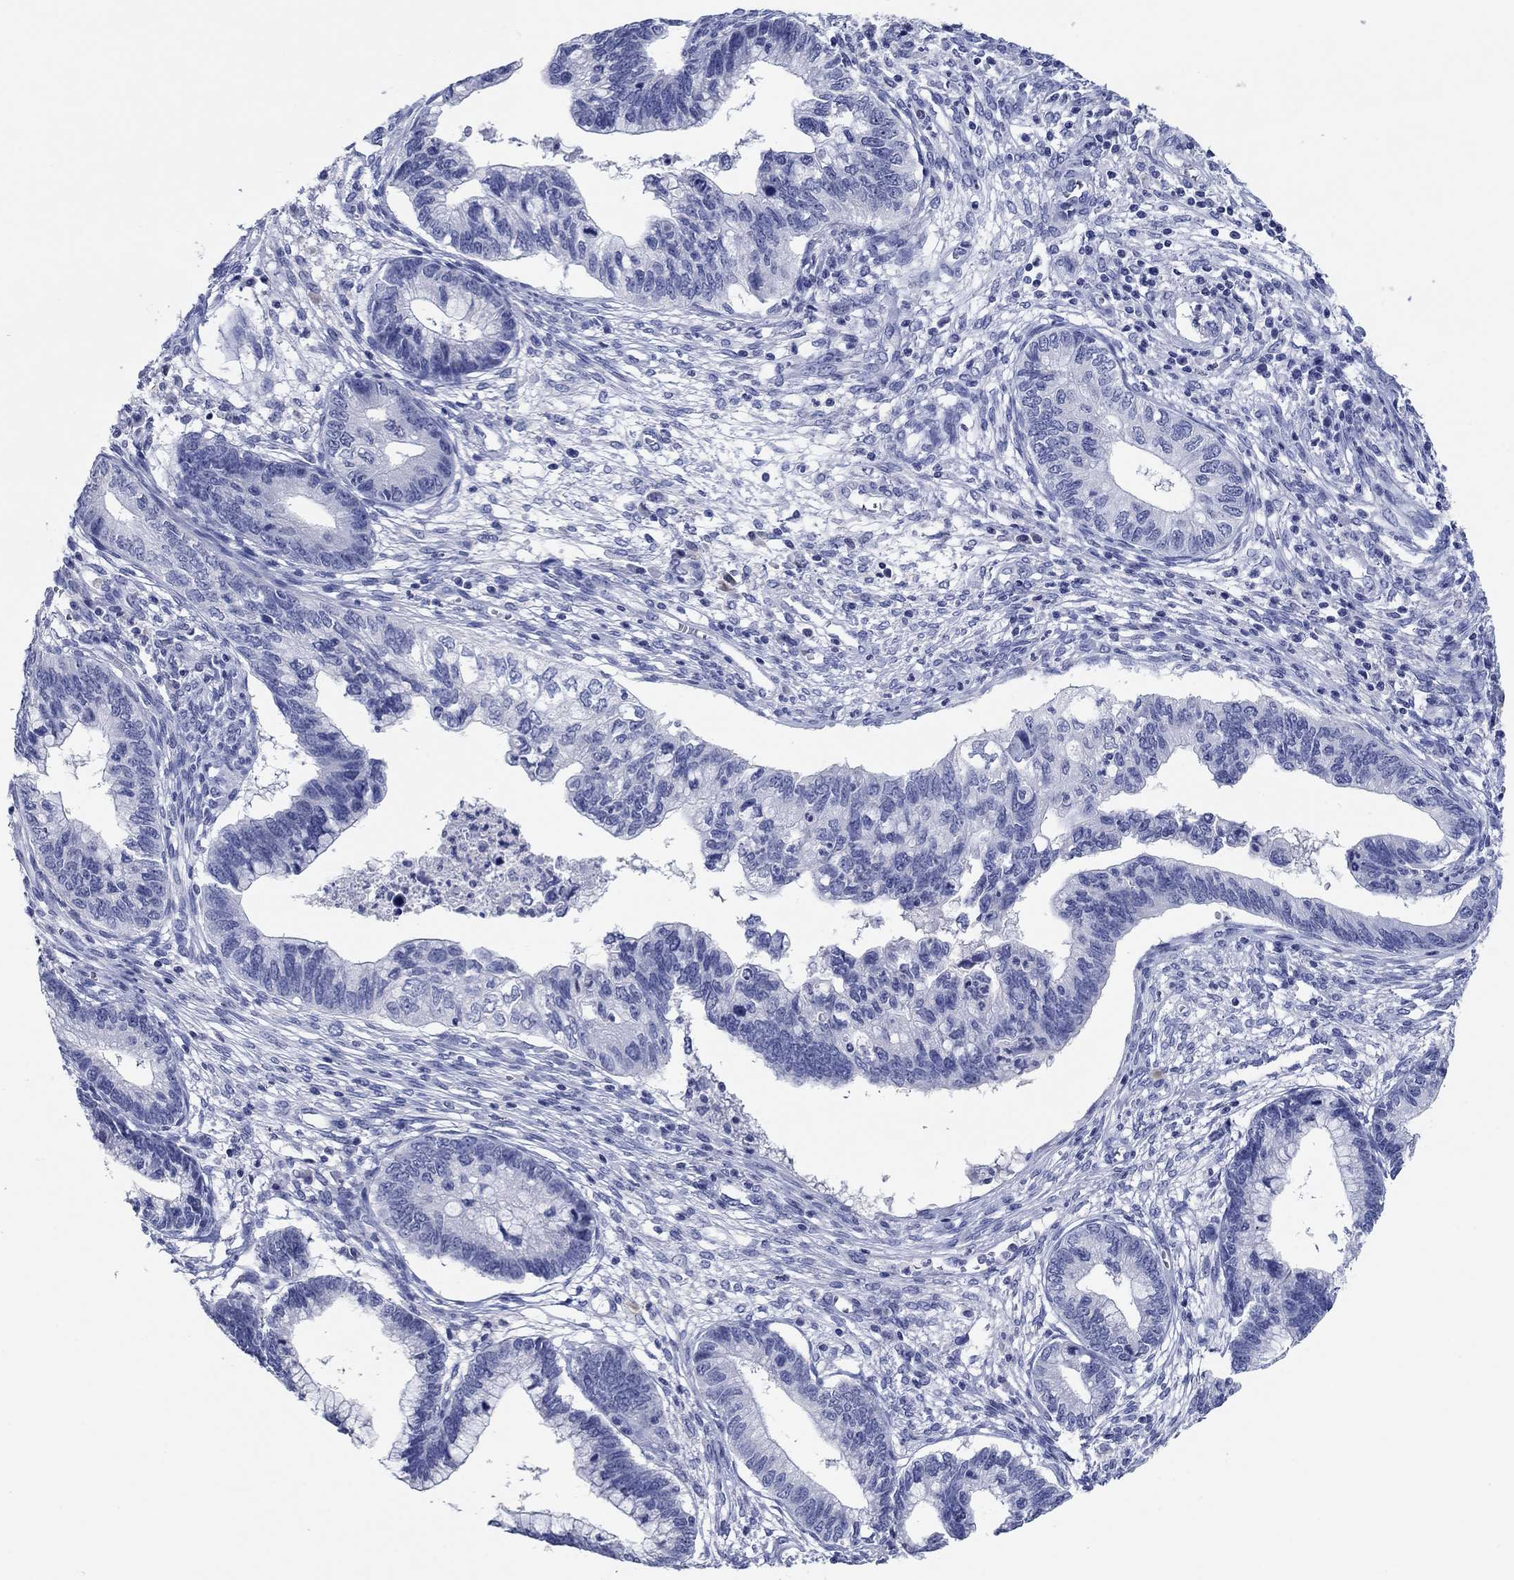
{"staining": {"intensity": "negative", "quantity": "none", "location": "none"}, "tissue": "cervical cancer", "cell_type": "Tumor cells", "image_type": "cancer", "snomed": [{"axis": "morphology", "description": "Adenocarcinoma, NOS"}, {"axis": "topography", "description": "Cervix"}], "caption": "Immunohistochemistry micrograph of adenocarcinoma (cervical) stained for a protein (brown), which exhibits no staining in tumor cells.", "gene": "POU5F1", "patient": {"sex": "female", "age": 44}}